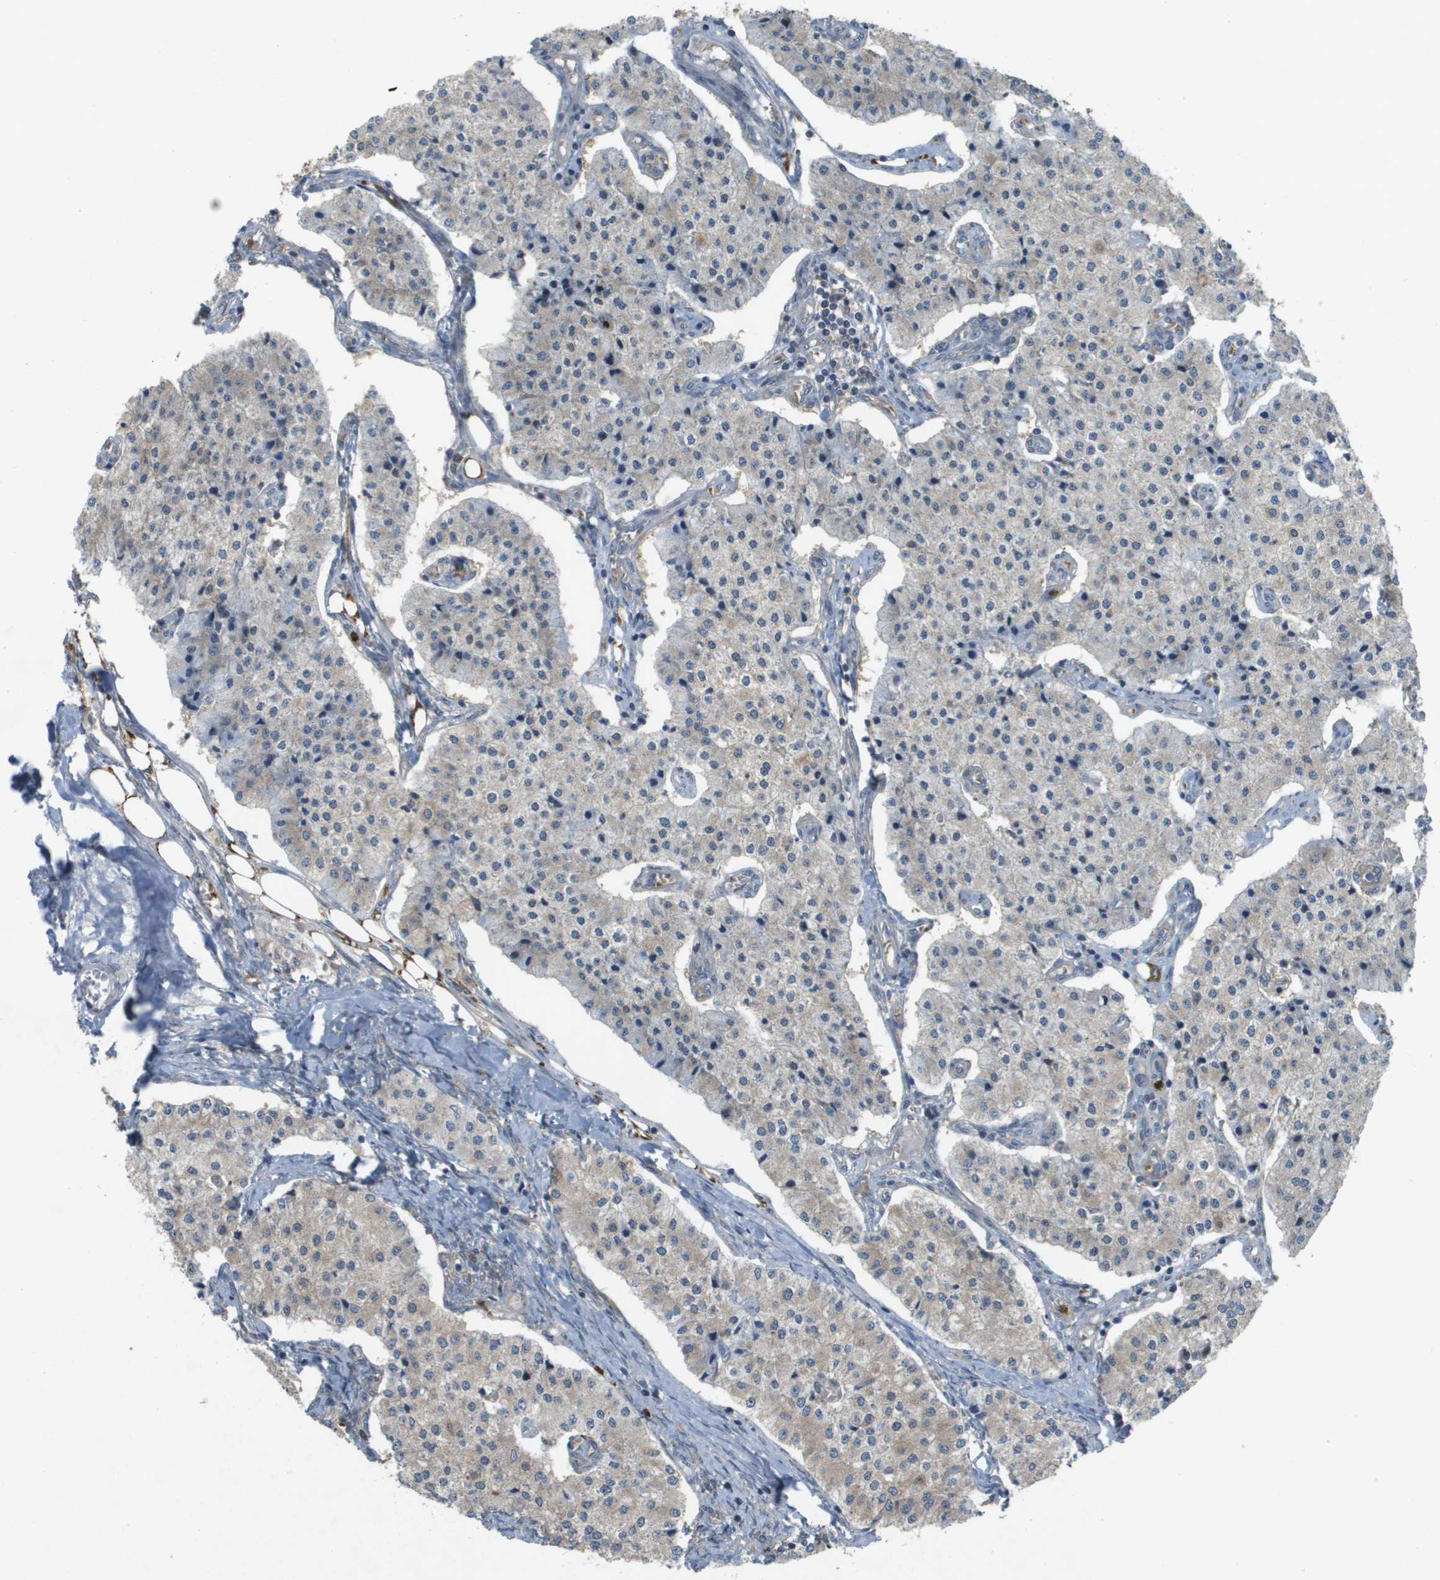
{"staining": {"intensity": "weak", "quantity": "25%-75%", "location": "cytoplasmic/membranous"}, "tissue": "carcinoid", "cell_type": "Tumor cells", "image_type": "cancer", "snomed": [{"axis": "morphology", "description": "Carcinoid, malignant, NOS"}, {"axis": "topography", "description": "Colon"}], "caption": "Immunohistochemistry (IHC) image of human malignant carcinoid stained for a protein (brown), which demonstrates low levels of weak cytoplasmic/membranous positivity in about 25%-75% of tumor cells.", "gene": "PALD1", "patient": {"sex": "female", "age": 52}}